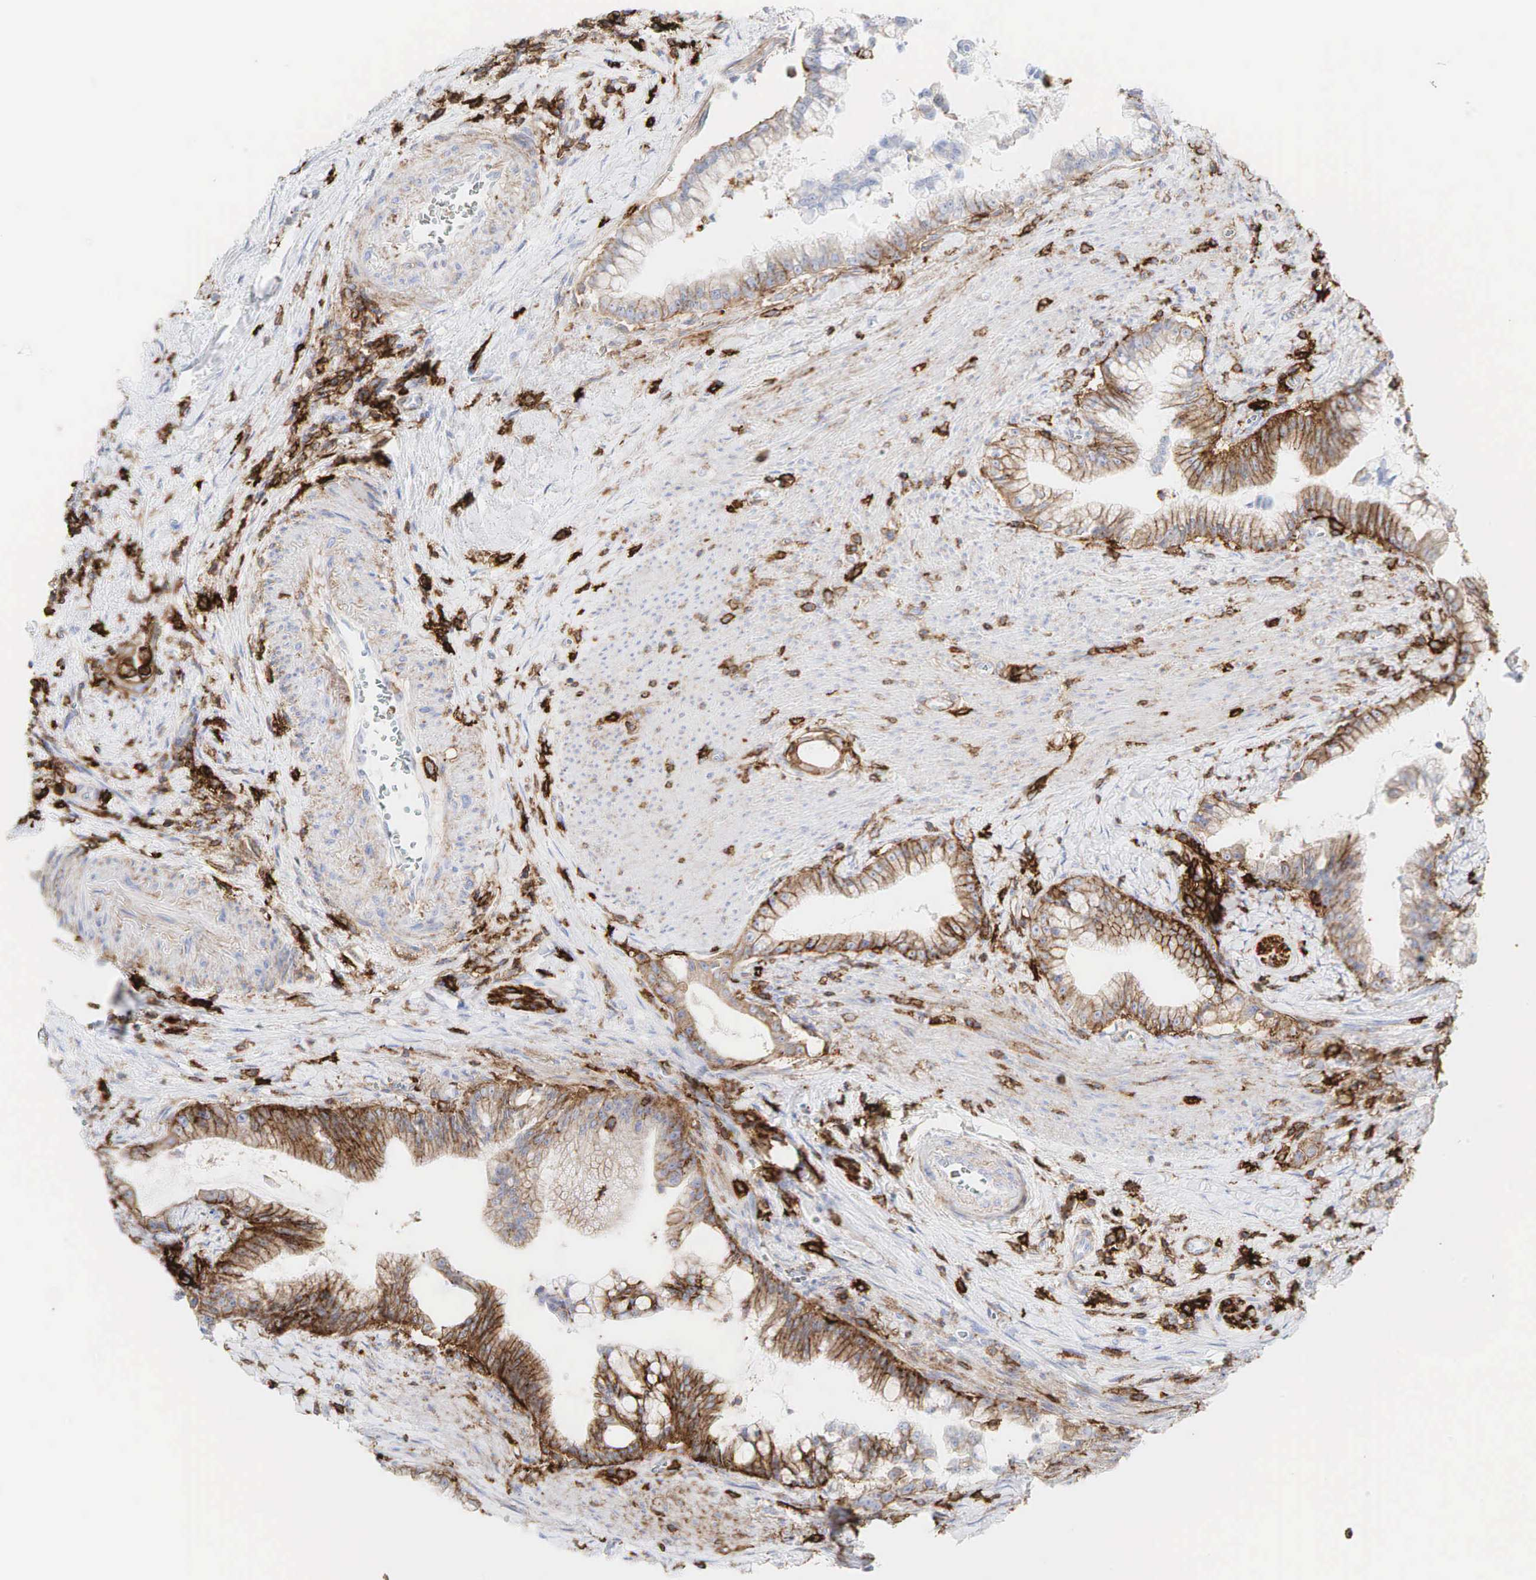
{"staining": {"intensity": "moderate", "quantity": "25%-75%", "location": "cytoplasmic/membranous"}, "tissue": "pancreatic cancer", "cell_type": "Tumor cells", "image_type": "cancer", "snomed": [{"axis": "morphology", "description": "Adenocarcinoma, NOS"}, {"axis": "topography", "description": "Pancreas"}], "caption": "This is a photomicrograph of immunohistochemistry (IHC) staining of pancreatic cancer, which shows moderate positivity in the cytoplasmic/membranous of tumor cells.", "gene": "CD44", "patient": {"sex": "male", "age": 59}}